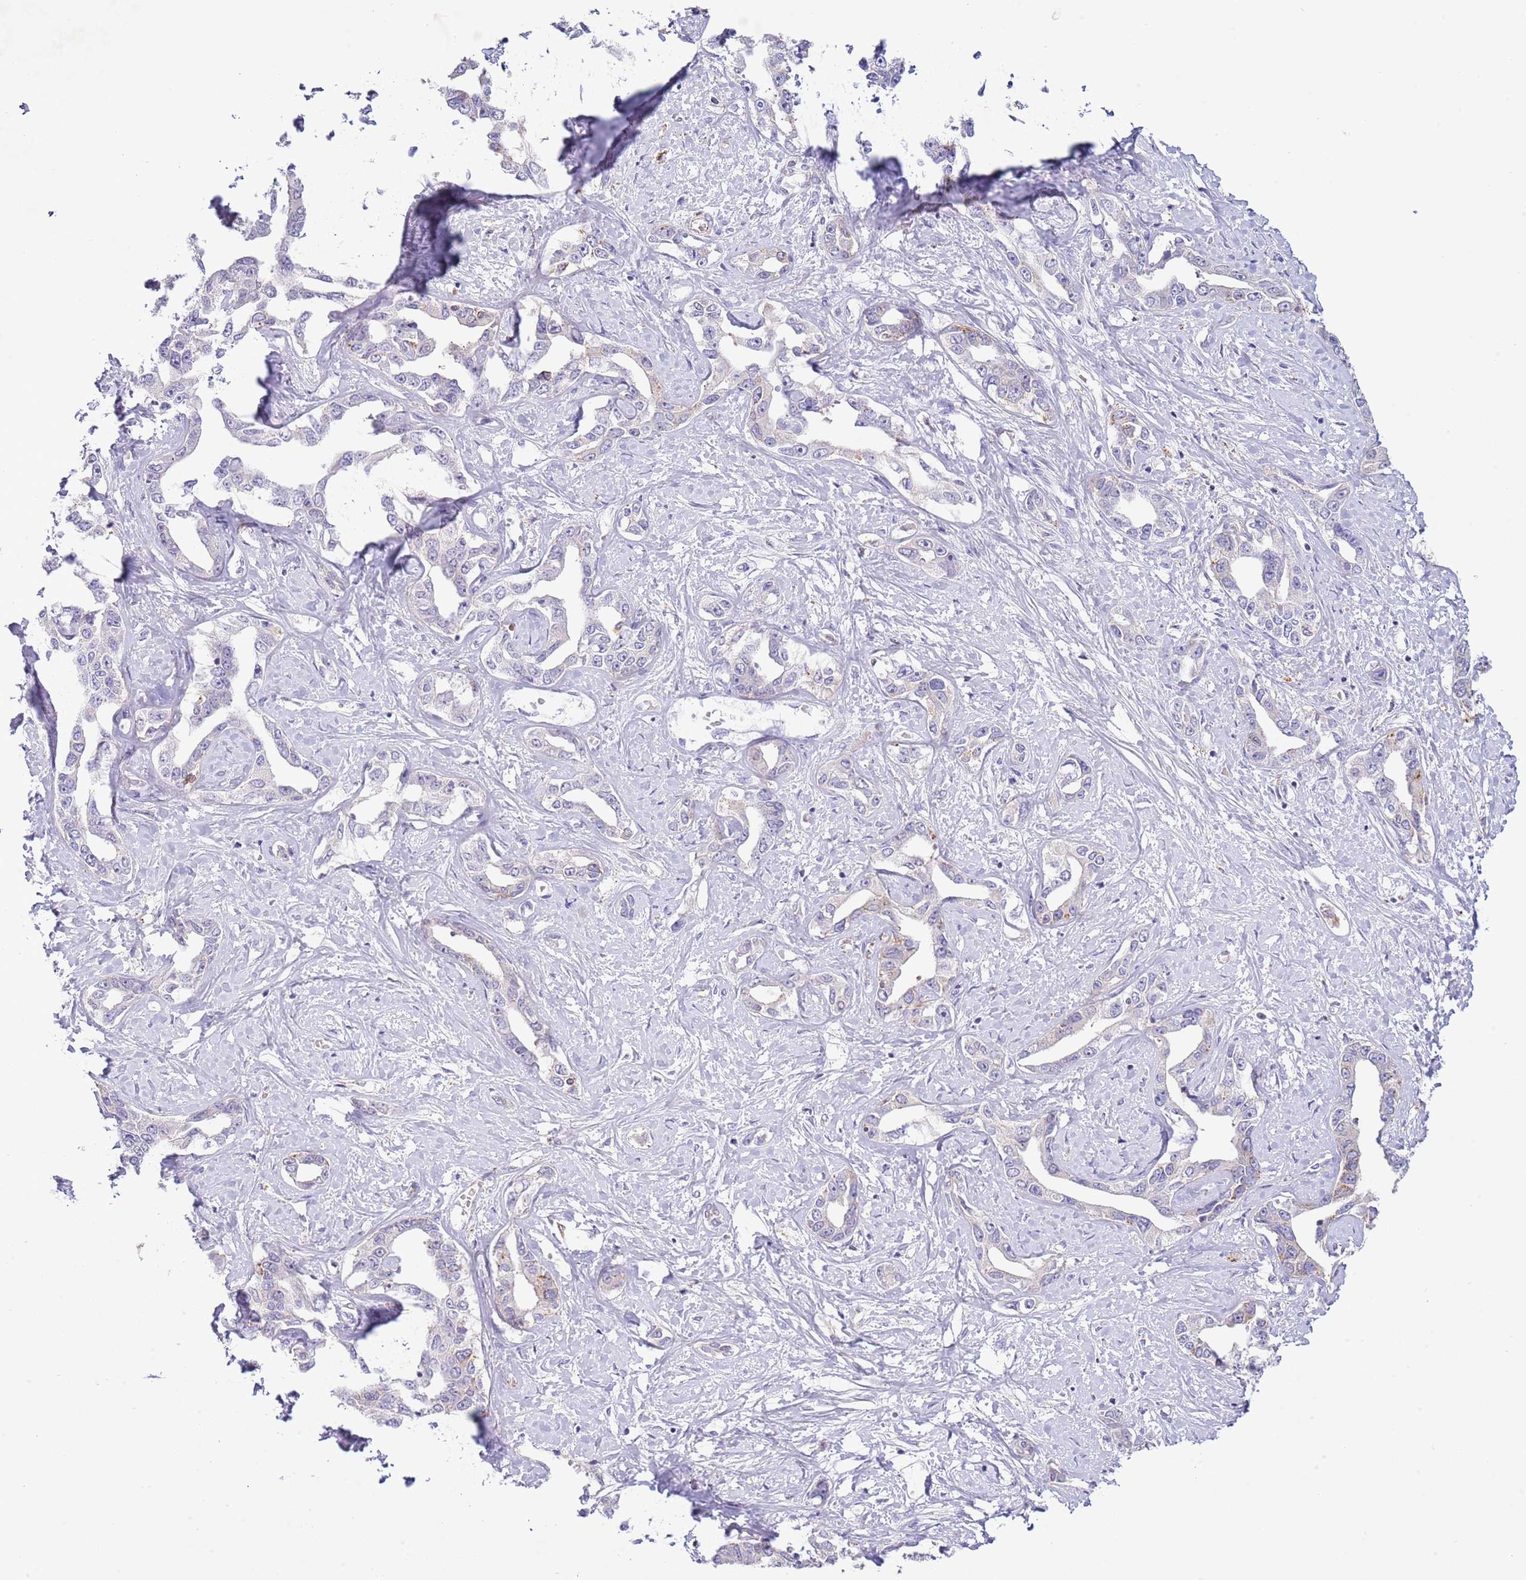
{"staining": {"intensity": "moderate", "quantity": "<25%", "location": "cytoplasmic/membranous"}, "tissue": "liver cancer", "cell_type": "Tumor cells", "image_type": "cancer", "snomed": [{"axis": "morphology", "description": "Cholangiocarcinoma"}, {"axis": "topography", "description": "Liver"}], "caption": "Approximately <25% of tumor cells in human cholangiocarcinoma (liver) show moderate cytoplasmic/membranous protein expression as visualized by brown immunohistochemical staining.", "gene": "ABHD17A", "patient": {"sex": "male", "age": 59}}